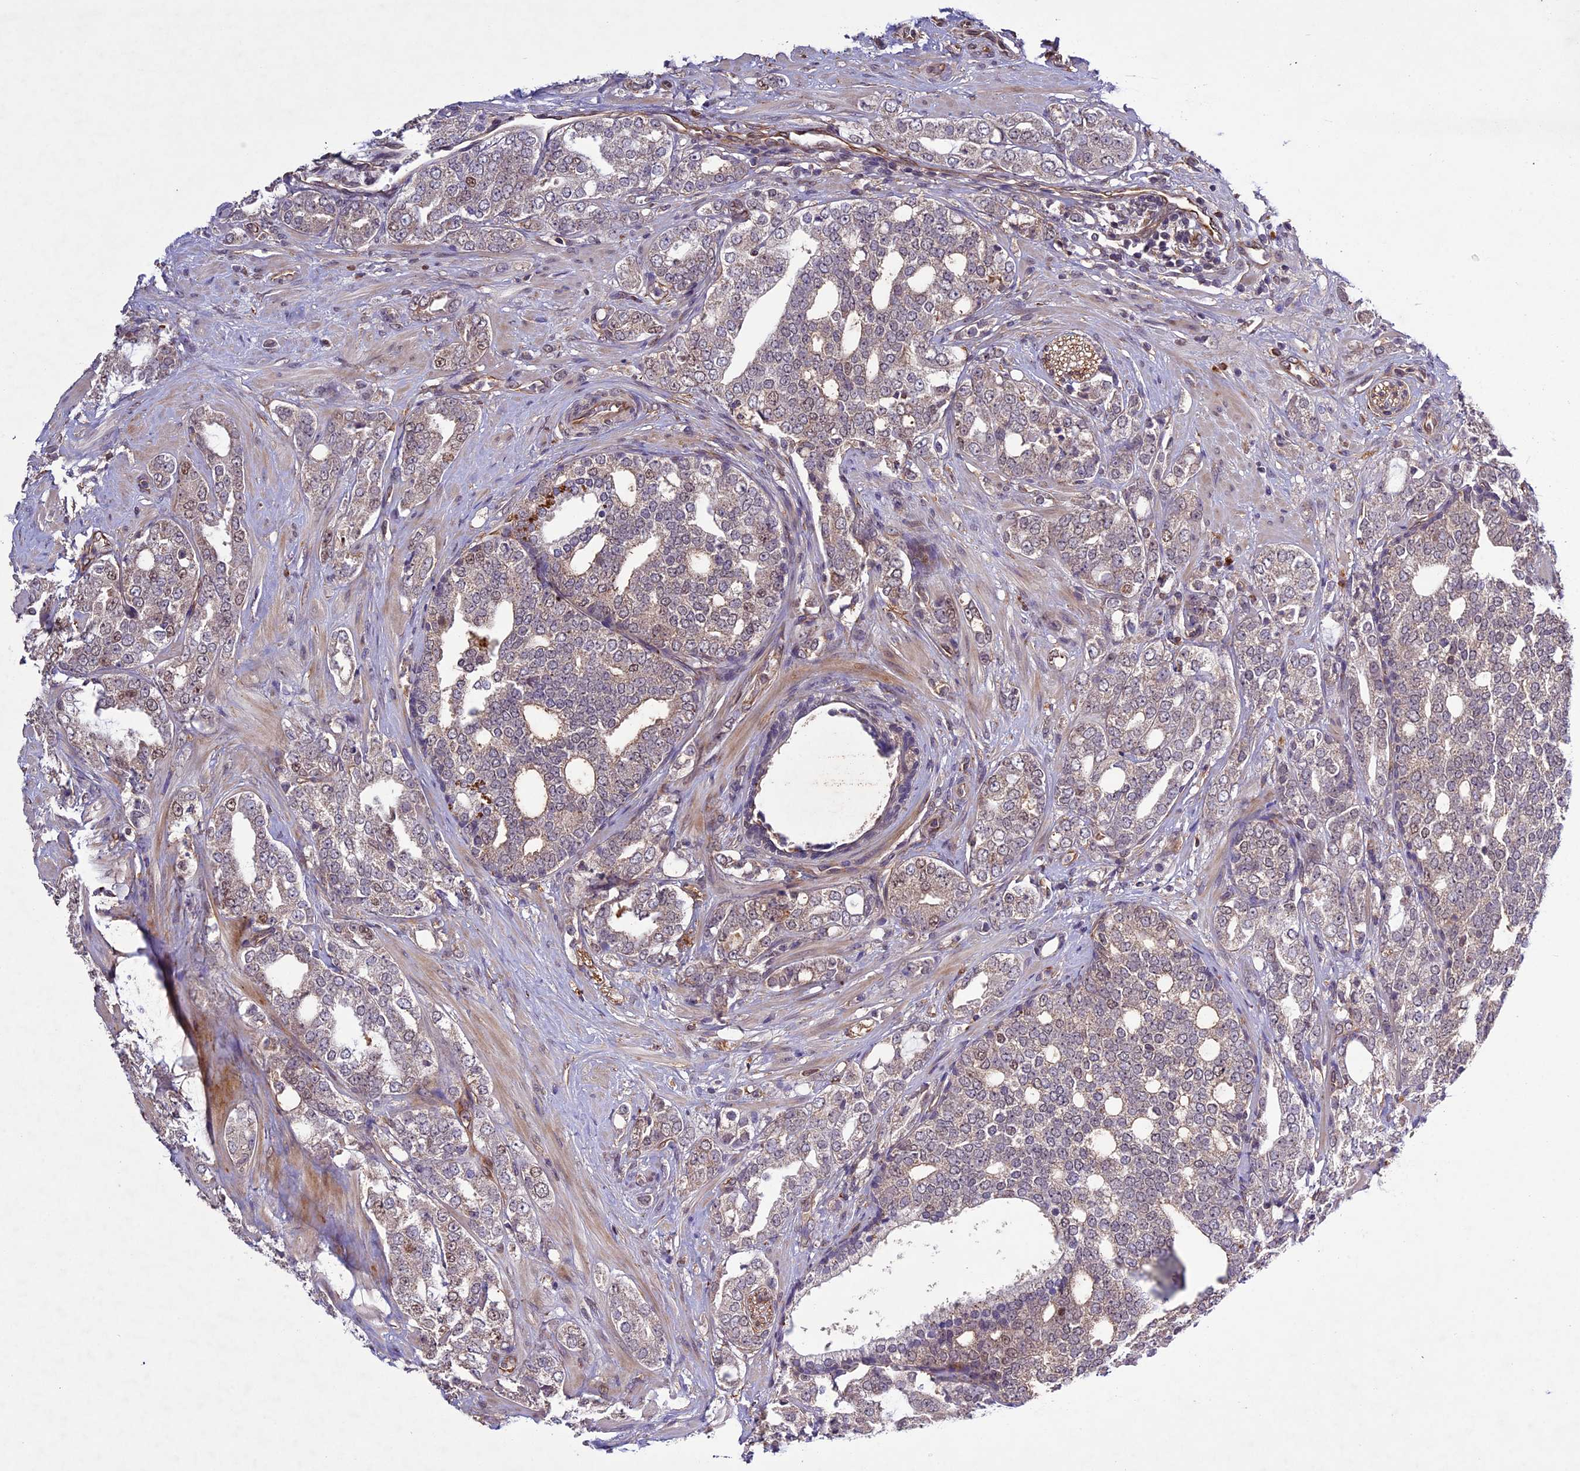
{"staining": {"intensity": "weak", "quantity": "<25%", "location": "cytoplasmic/membranous,nuclear"}, "tissue": "prostate cancer", "cell_type": "Tumor cells", "image_type": "cancer", "snomed": [{"axis": "morphology", "description": "Adenocarcinoma, High grade"}, {"axis": "topography", "description": "Prostate"}], "caption": "This is an immunohistochemistry image of prostate cancer. There is no expression in tumor cells.", "gene": "C3orf70", "patient": {"sex": "male", "age": 64}}